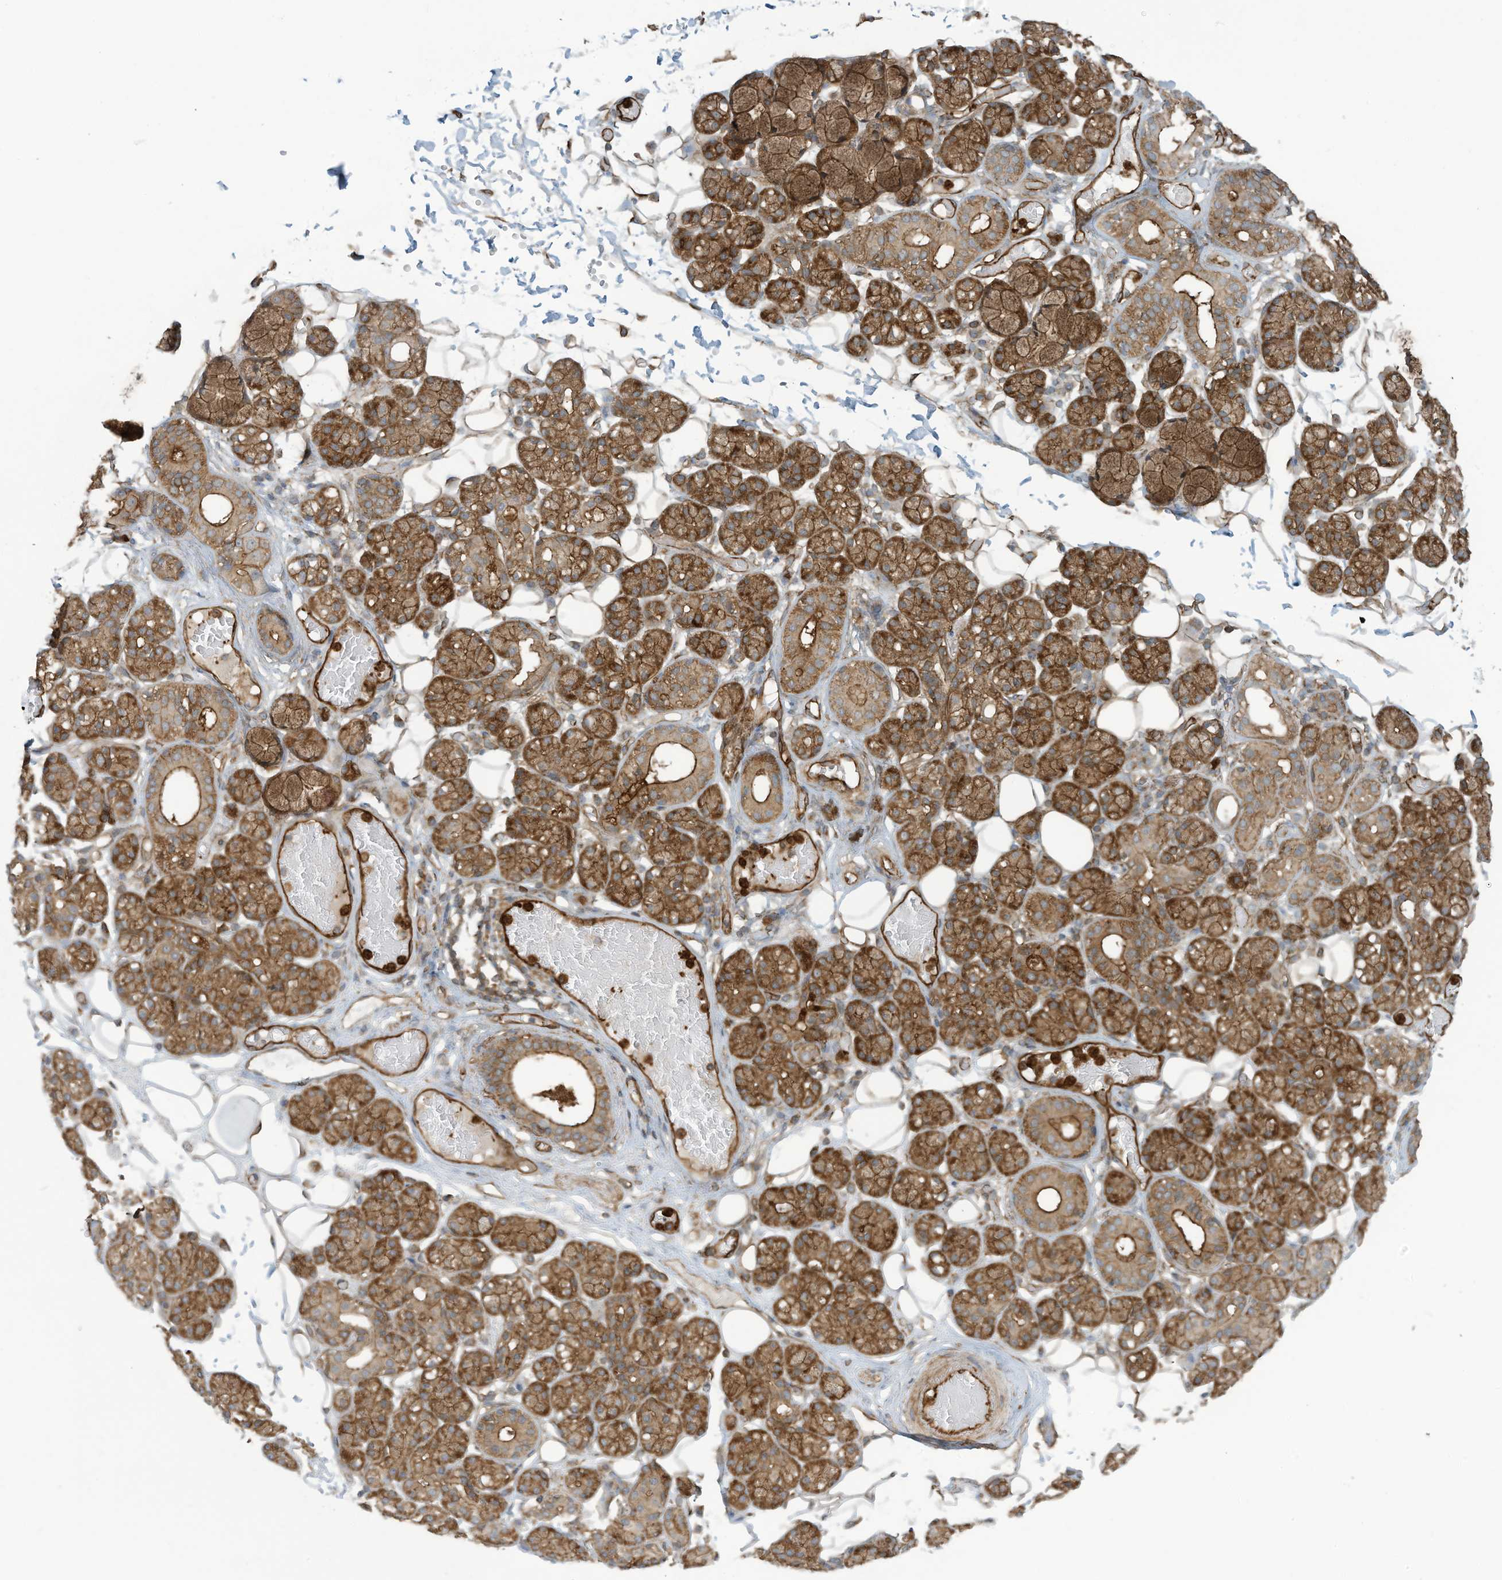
{"staining": {"intensity": "strong", "quantity": ">75%", "location": "cytoplasmic/membranous"}, "tissue": "salivary gland", "cell_type": "Glandular cells", "image_type": "normal", "snomed": [{"axis": "morphology", "description": "Normal tissue, NOS"}, {"axis": "topography", "description": "Salivary gland"}], "caption": "Immunohistochemistry histopathology image of normal salivary gland stained for a protein (brown), which demonstrates high levels of strong cytoplasmic/membranous staining in approximately >75% of glandular cells.", "gene": "SLC9A2", "patient": {"sex": "male", "age": 63}}